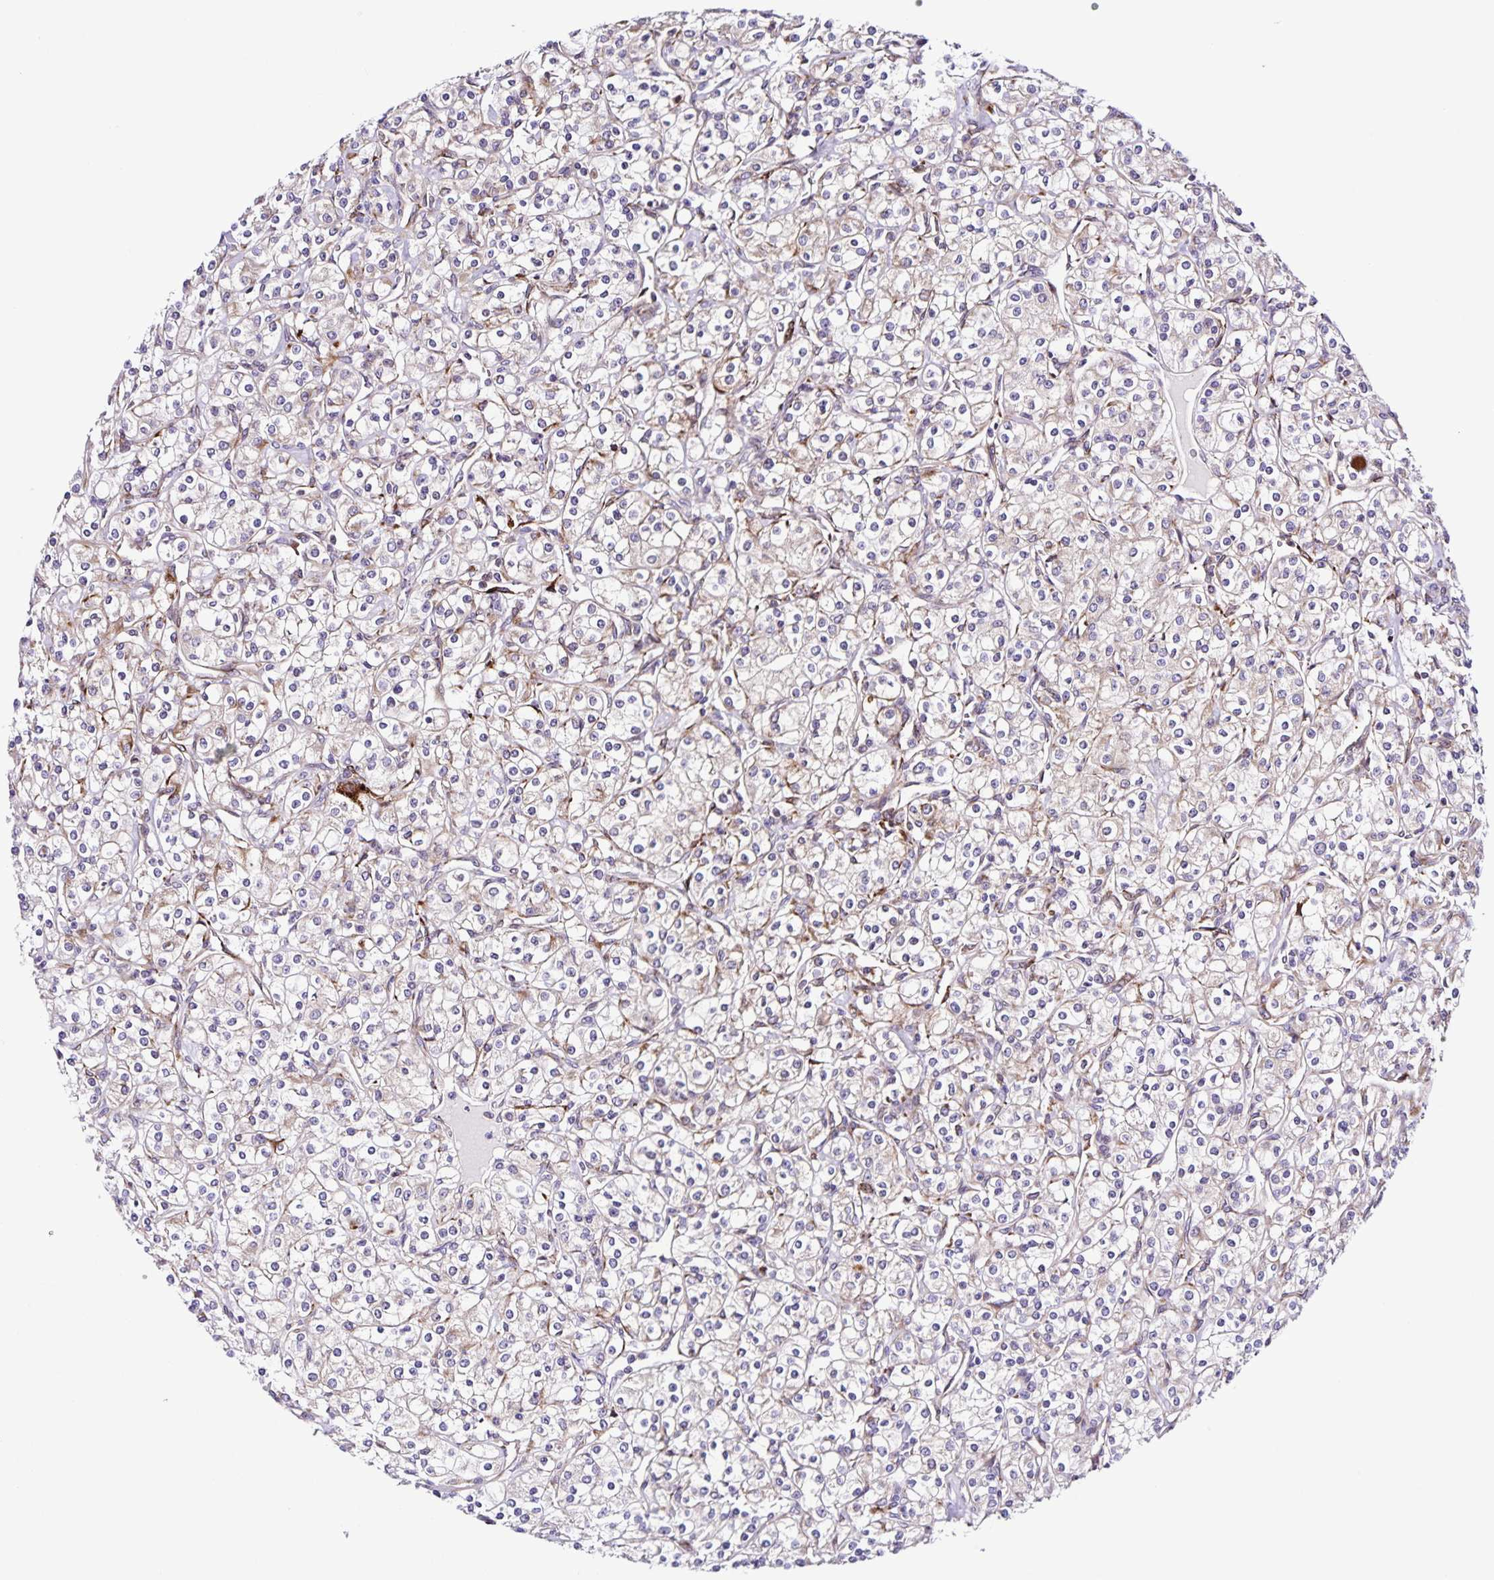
{"staining": {"intensity": "weak", "quantity": "<25%", "location": "cytoplasmic/membranous"}, "tissue": "renal cancer", "cell_type": "Tumor cells", "image_type": "cancer", "snomed": [{"axis": "morphology", "description": "Adenocarcinoma, NOS"}, {"axis": "topography", "description": "Kidney"}], "caption": "This is a image of immunohistochemistry (IHC) staining of adenocarcinoma (renal), which shows no positivity in tumor cells.", "gene": "OSBPL5", "patient": {"sex": "male", "age": 77}}